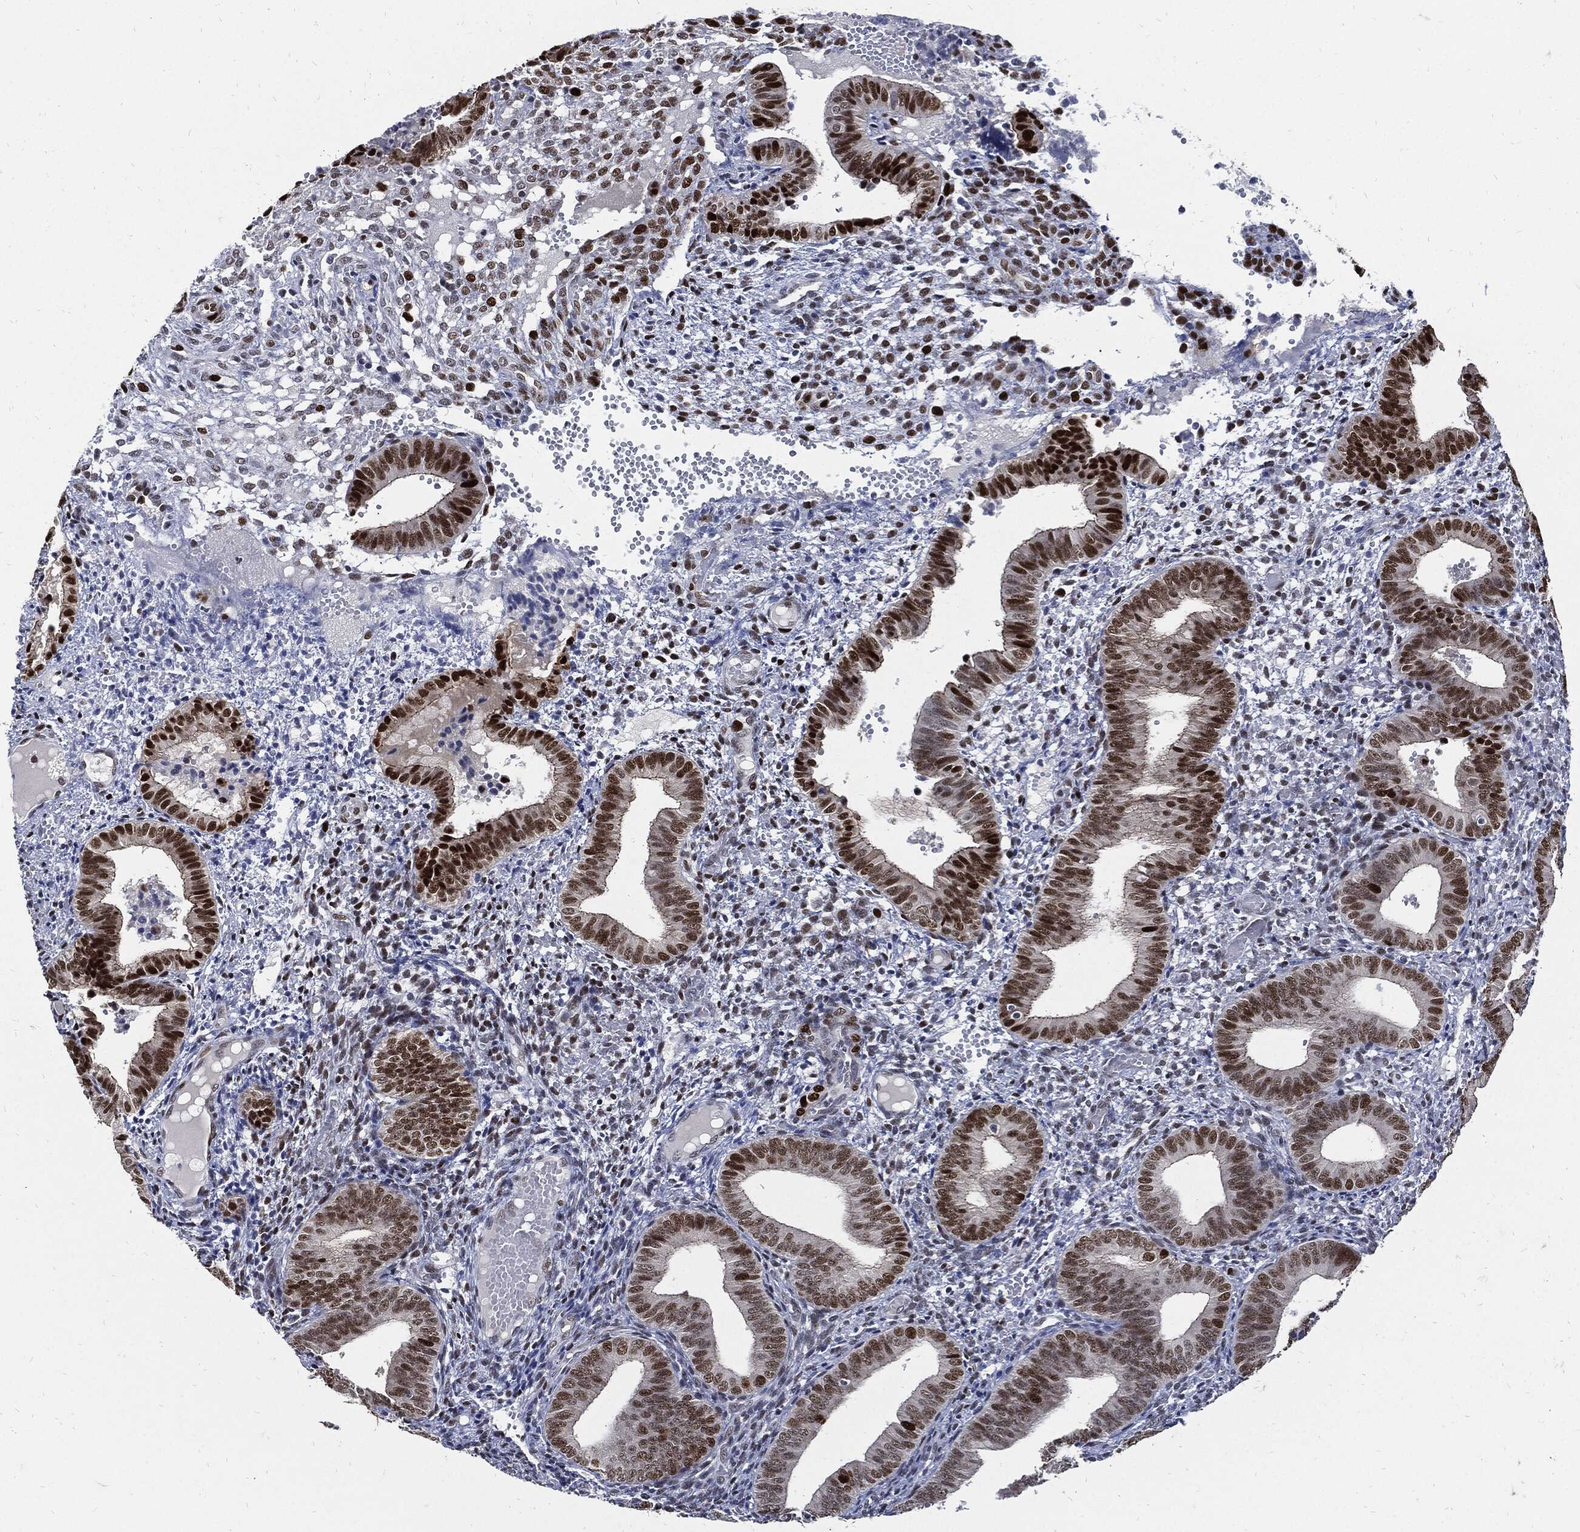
{"staining": {"intensity": "strong", "quantity": "<25%", "location": "nuclear"}, "tissue": "endometrium", "cell_type": "Cells in endometrial stroma", "image_type": "normal", "snomed": [{"axis": "morphology", "description": "Normal tissue, NOS"}, {"axis": "topography", "description": "Endometrium"}], "caption": "Immunohistochemistry photomicrograph of normal endometrium stained for a protein (brown), which reveals medium levels of strong nuclear positivity in about <25% of cells in endometrial stroma.", "gene": "NBN", "patient": {"sex": "female", "age": 42}}